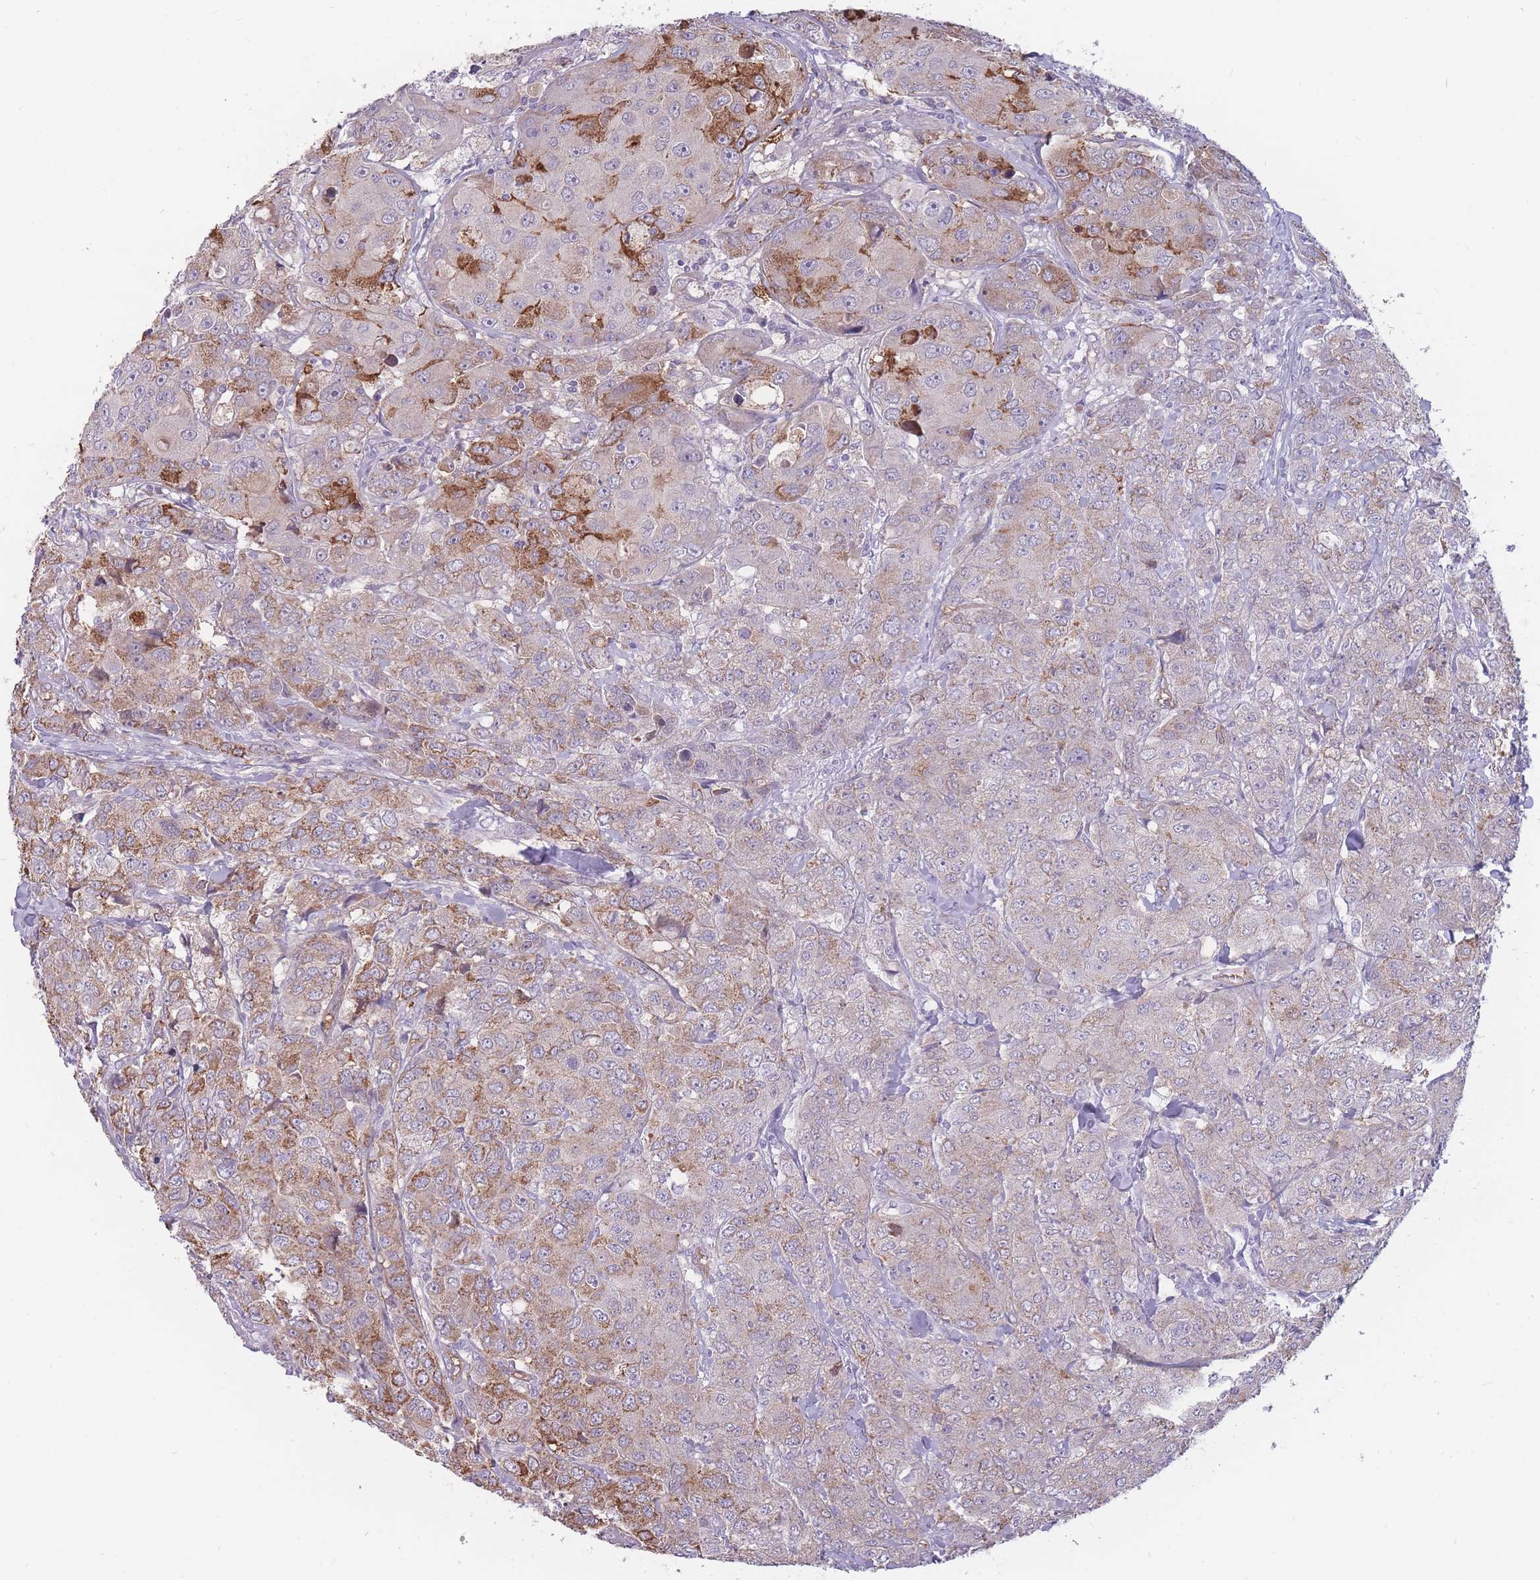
{"staining": {"intensity": "moderate", "quantity": "25%-75%", "location": "cytoplasmic/membranous"}, "tissue": "breast cancer", "cell_type": "Tumor cells", "image_type": "cancer", "snomed": [{"axis": "morphology", "description": "Duct carcinoma"}, {"axis": "topography", "description": "Breast"}], "caption": "A photomicrograph of breast cancer stained for a protein reveals moderate cytoplasmic/membranous brown staining in tumor cells.", "gene": "GNA11", "patient": {"sex": "female", "age": 43}}